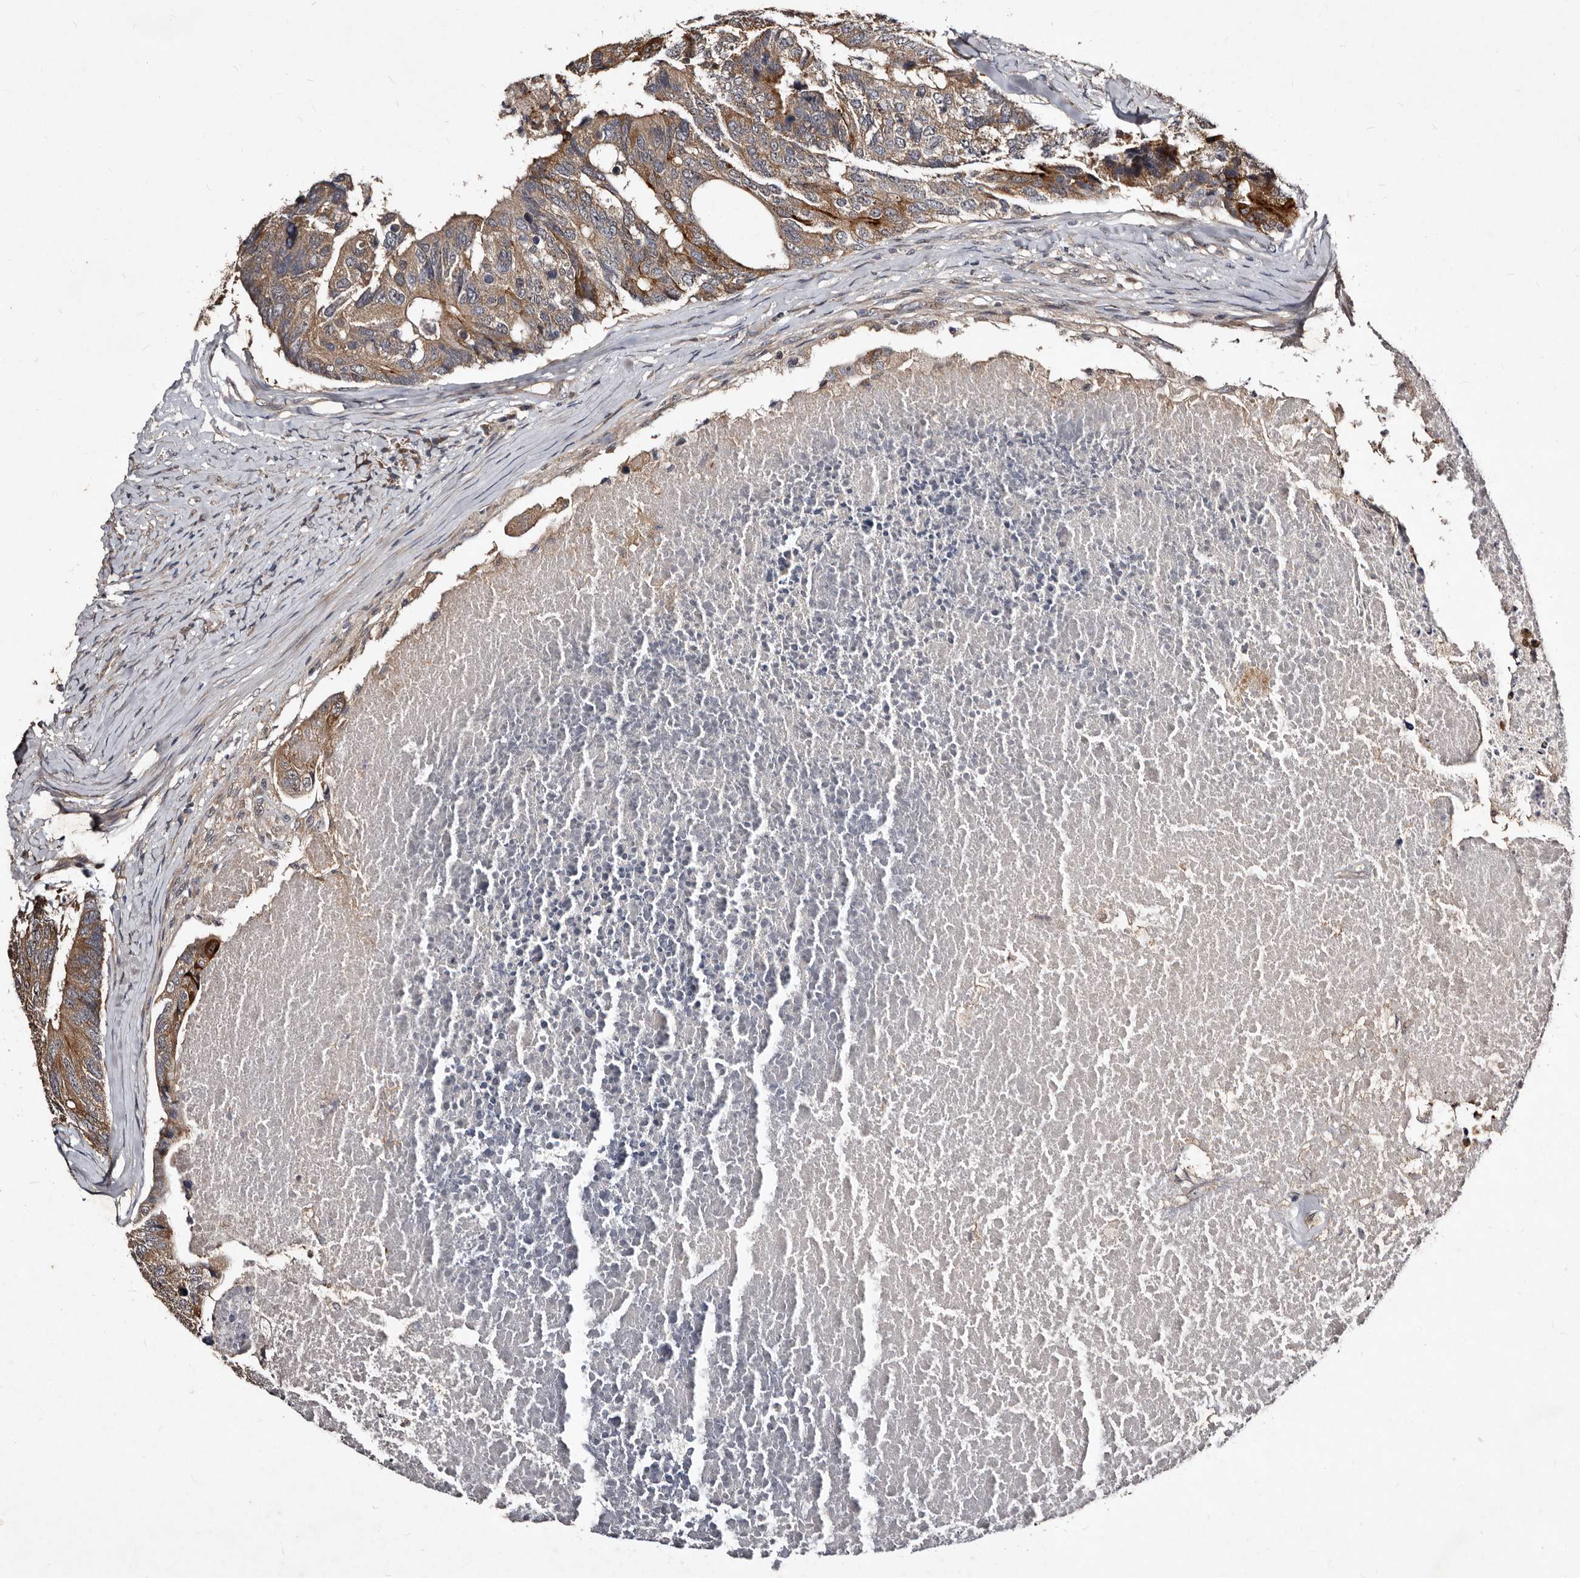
{"staining": {"intensity": "moderate", "quantity": ">75%", "location": "cytoplasmic/membranous"}, "tissue": "colorectal cancer", "cell_type": "Tumor cells", "image_type": "cancer", "snomed": [{"axis": "morphology", "description": "Adenocarcinoma, NOS"}, {"axis": "topography", "description": "Colon"}], "caption": "This image shows colorectal cancer (adenocarcinoma) stained with IHC to label a protein in brown. The cytoplasmic/membranous of tumor cells show moderate positivity for the protein. Nuclei are counter-stained blue.", "gene": "MKRN3", "patient": {"sex": "female", "age": 67}}